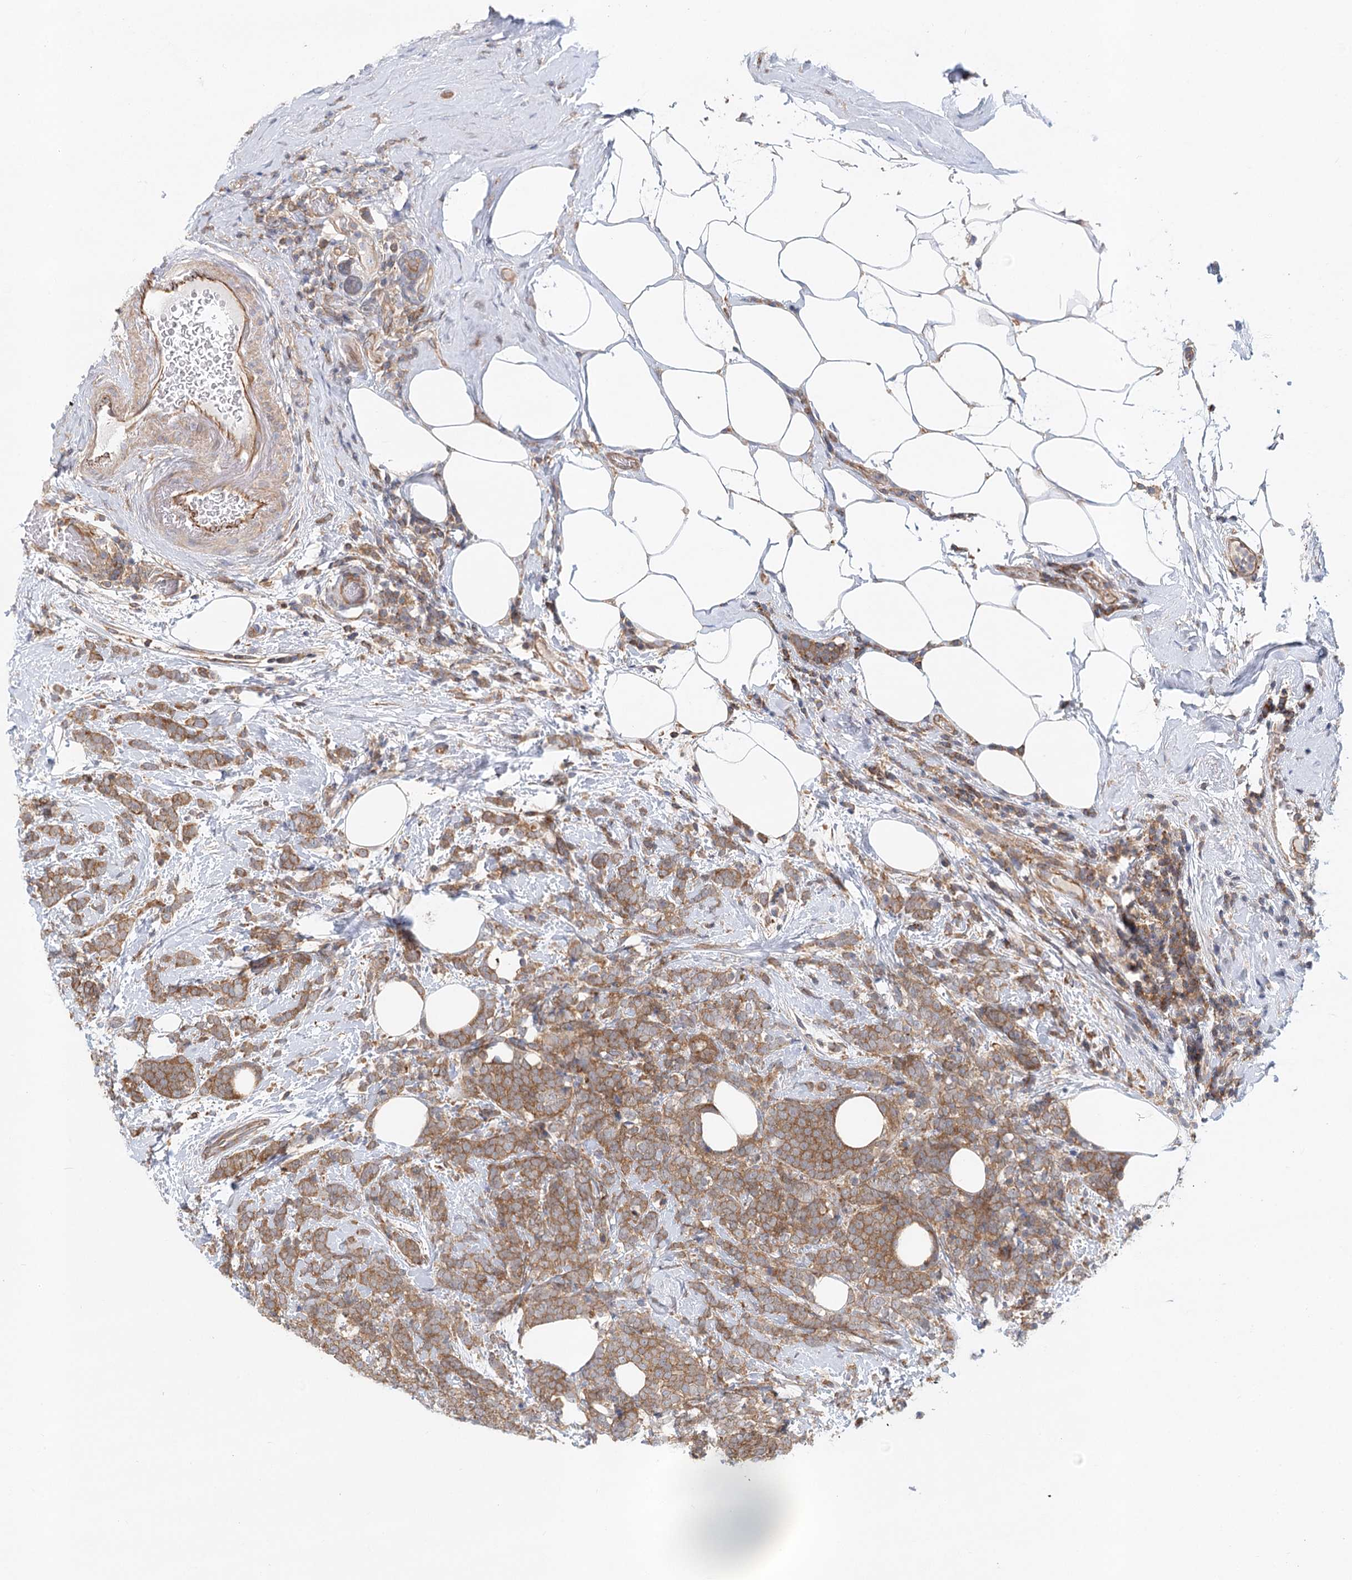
{"staining": {"intensity": "moderate", "quantity": ">75%", "location": "cytoplasmic/membranous"}, "tissue": "breast cancer", "cell_type": "Tumor cells", "image_type": "cancer", "snomed": [{"axis": "morphology", "description": "Lobular carcinoma"}, {"axis": "topography", "description": "Breast"}], "caption": "IHC (DAB (3,3'-diaminobenzidine)) staining of human lobular carcinoma (breast) exhibits moderate cytoplasmic/membranous protein positivity in about >75% of tumor cells.", "gene": "UMPS", "patient": {"sex": "female", "age": 58}}